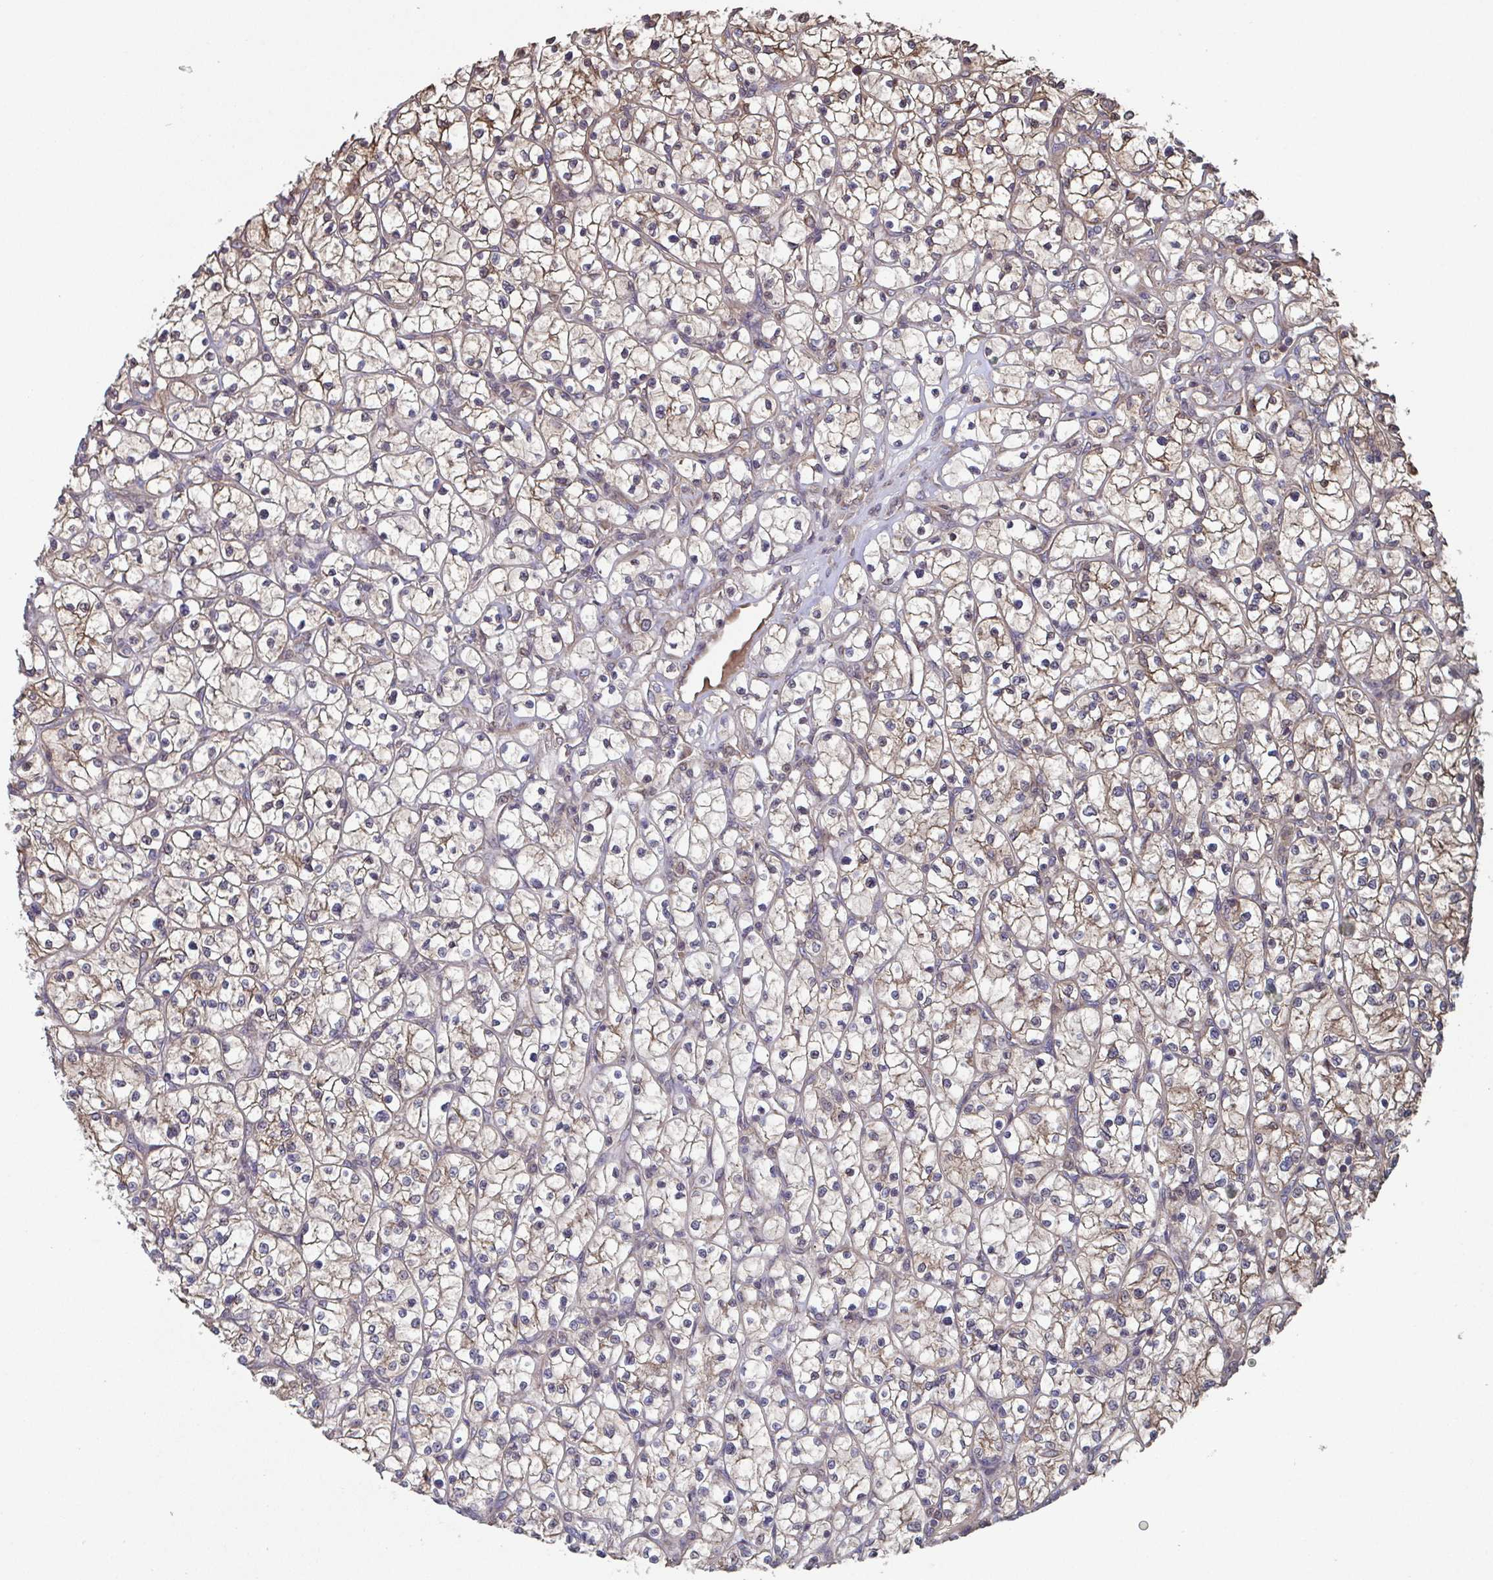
{"staining": {"intensity": "weak", "quantity": "25%-75%", "location": "cytoplasmic/membranous"}, "tissue": "renal cancer", "cell_type": "Tumor cells", "image_type": "cancer", "snomed": [{"axis": "morphology", "description": "Adenocarcinoma, NOS"}, {"axis": "topography", "description": "Kidney"}], "caption": "Immunohistochemical staining of adenocarcinoma (renal) displays low levels of weak cytoplasmic/membranous positivity in about 25%-75% of tumor cells.", "gene": "COPB1", "patient": {"sex": "female", "age": 64}}